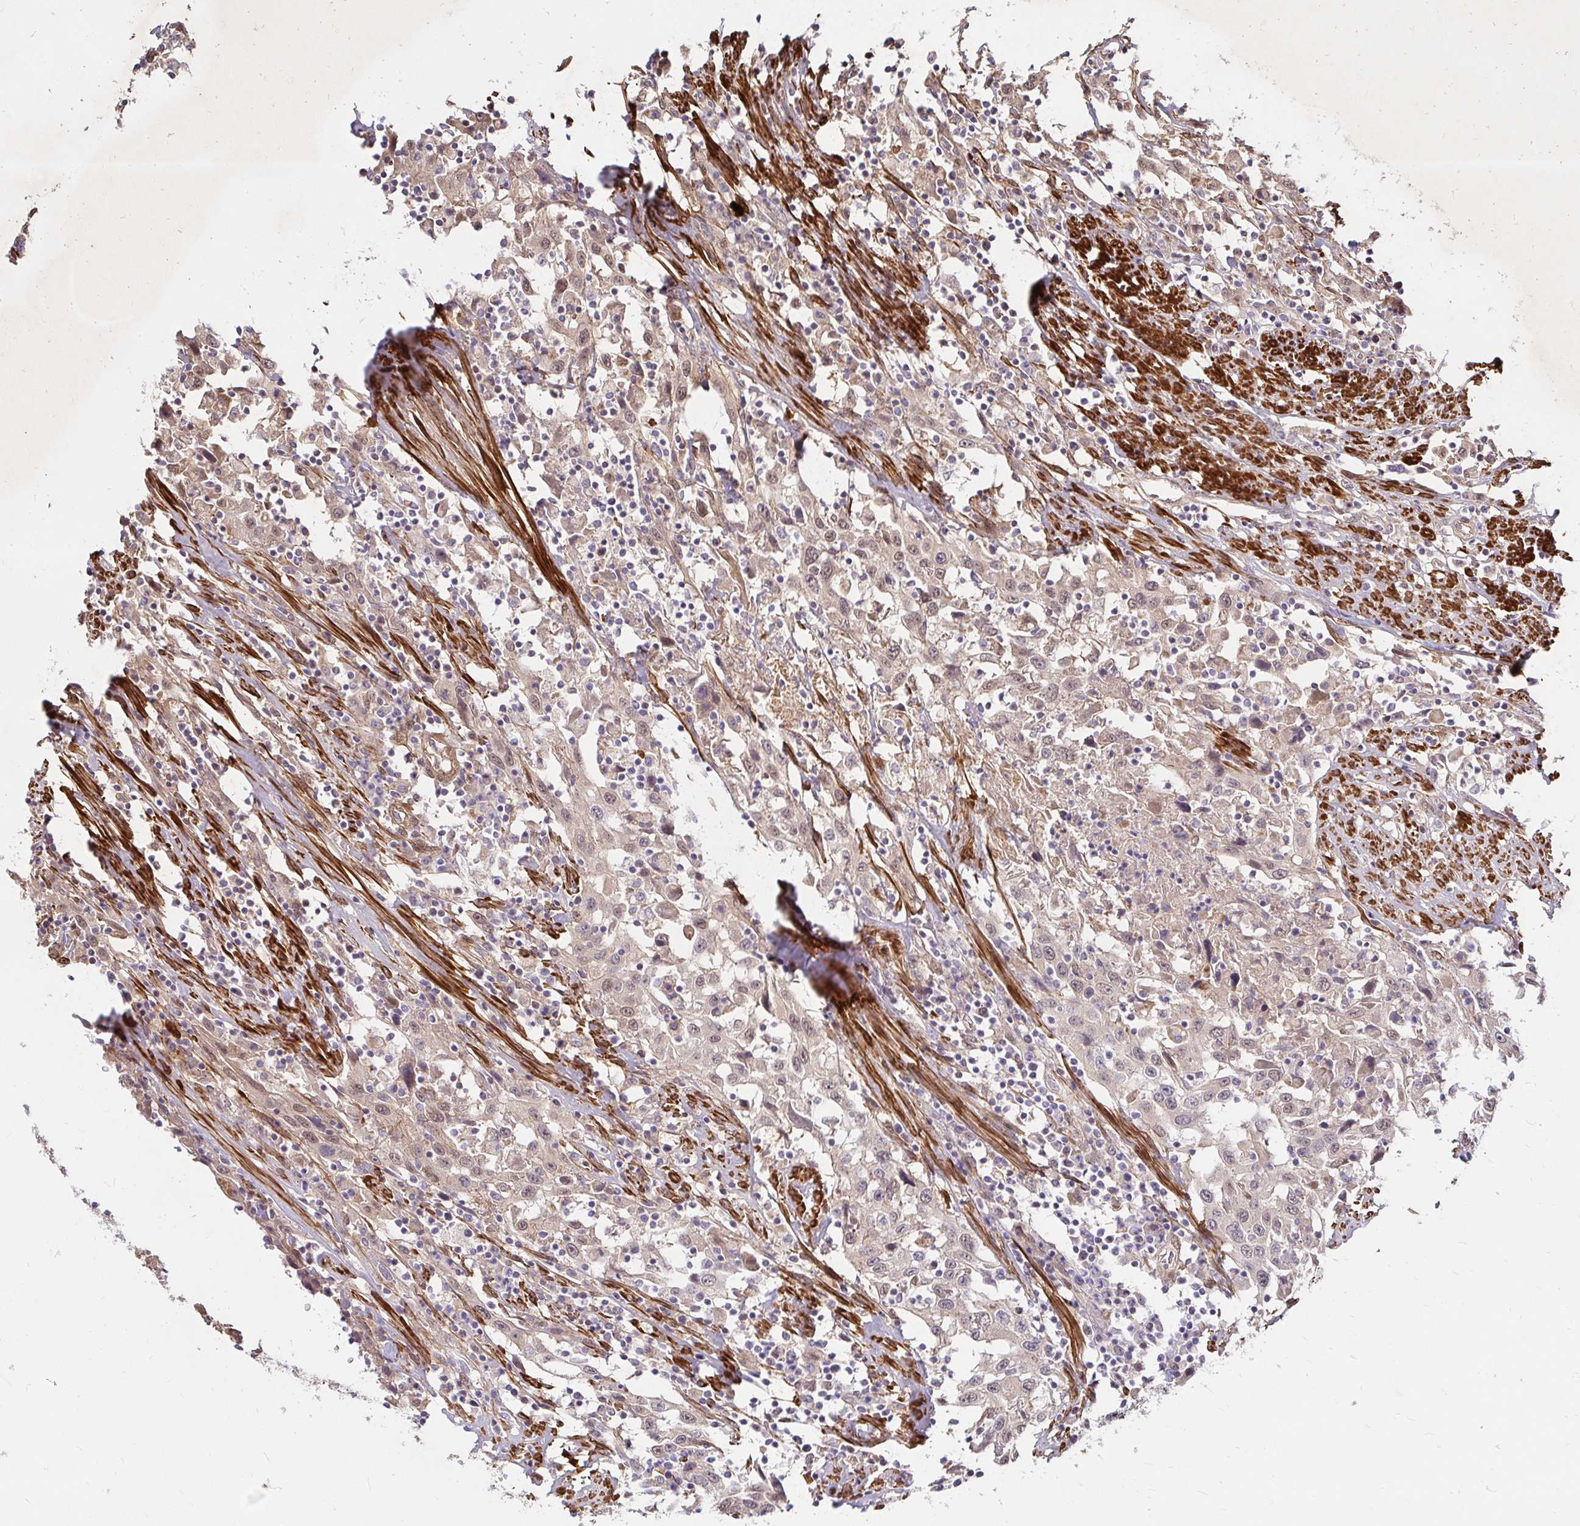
{"staining": {"intensity": "weak", "quantity": "25%-75%", "location": "cytoplasmic/membranous,nuclear"}, "tissue": "urothelial cancer", "cell_type": "Tumor cells", "image_type": "cancer", "snomed": [{"axis": "morphology", "description": "Urothelial carcinoma, High grade"}, {"axis": "topography", "description": "Urinary bladder"}], "caption": "Weak cytoplasmic/membranous and nuclear protein staining is seen in approximately 25%-75% of tumor cells in high-grade urothelial carcinoma. The protein is stained brown, and the nuclei are stained in blue (DAB (3,3'-diaminobenzidine) IHC with brightfield microscopy, high magnification).", "gene": "YAP1", "patient": {"sex": "male", "age": 61}}